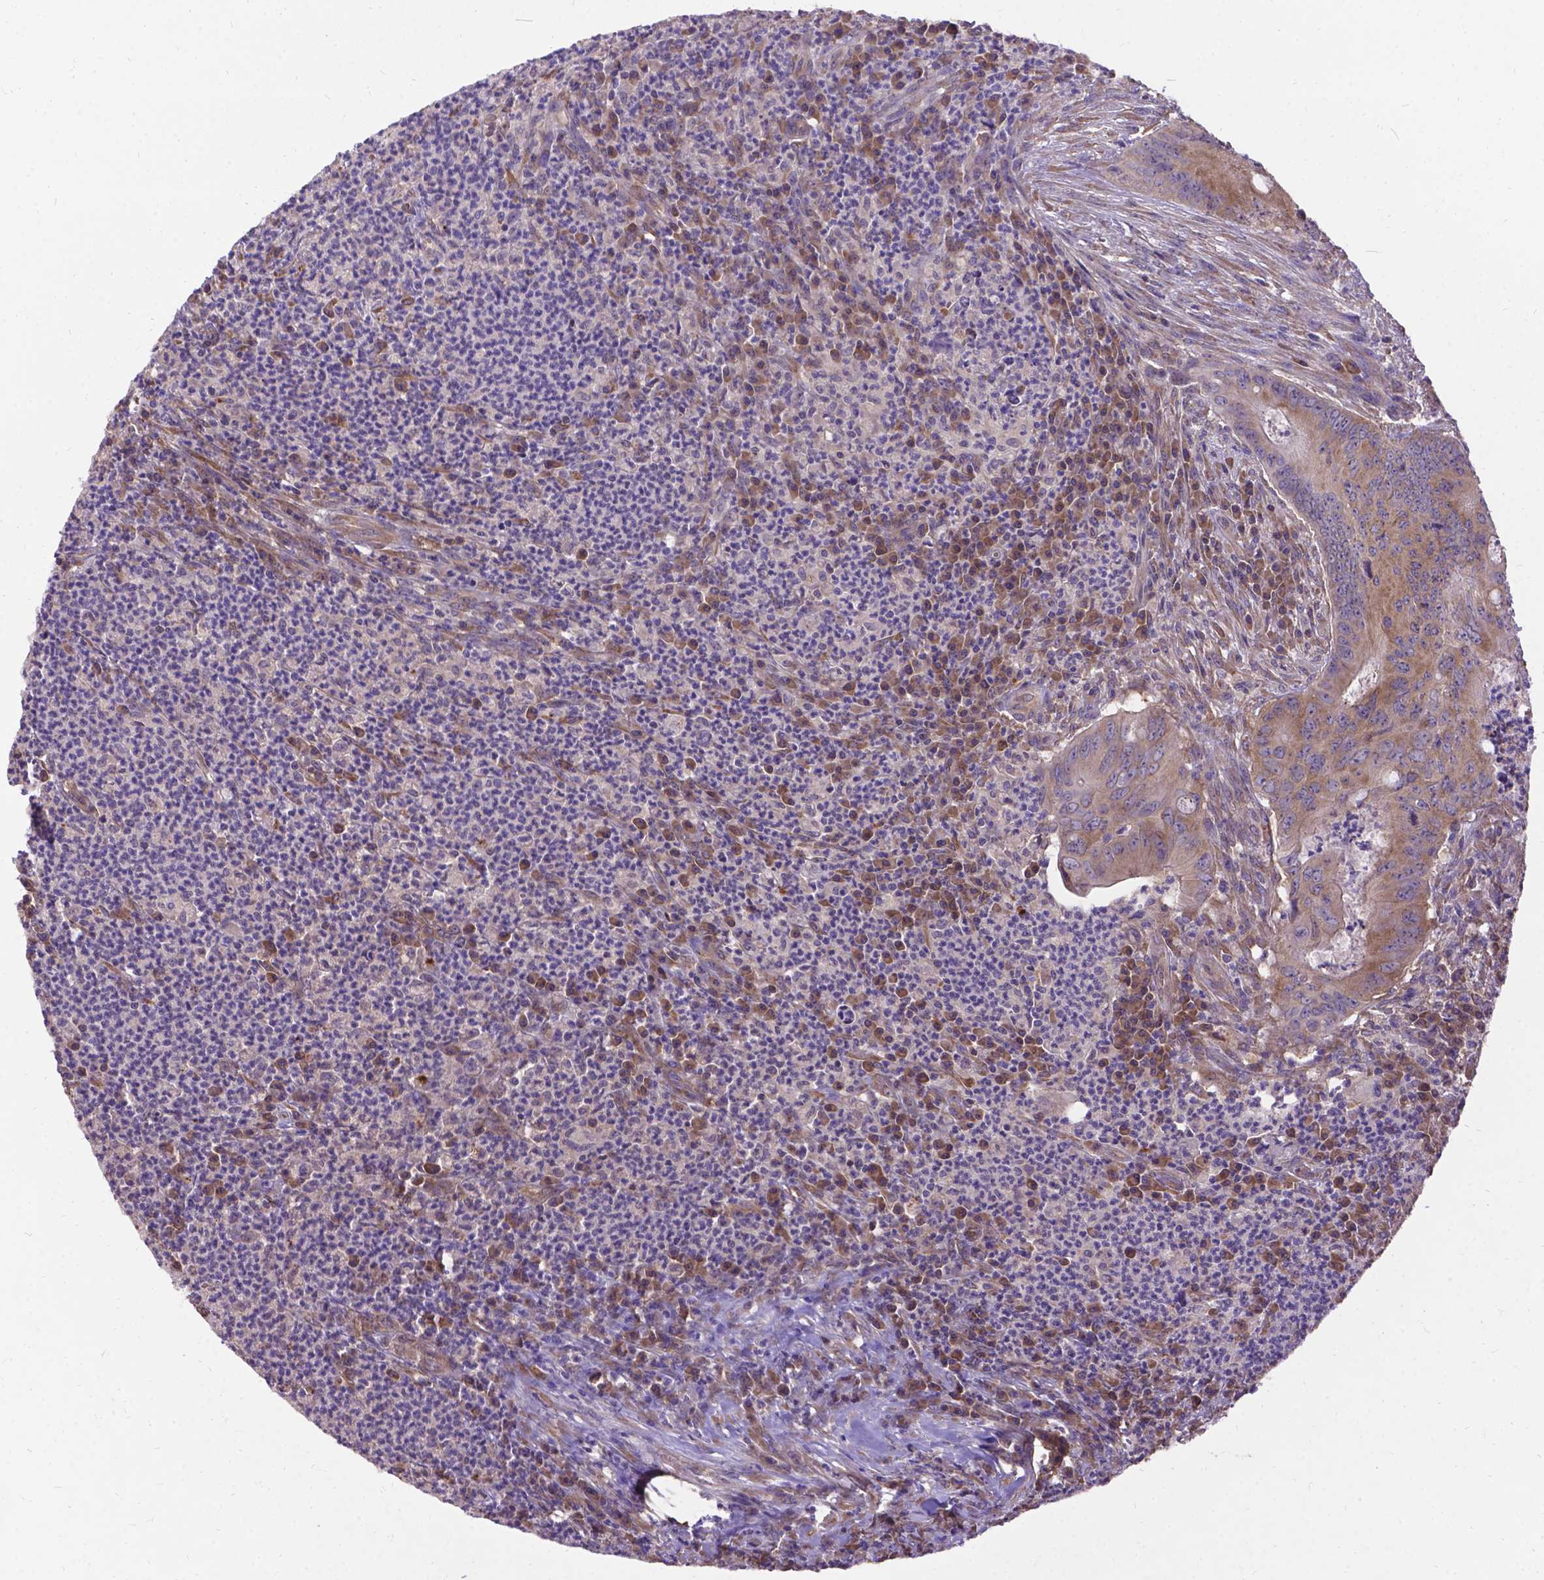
{"staining": {"intensity": "moderate", "quantity": ">75%", "location": "cytoplasmic/membranous"}, "tissue": "colorectal cancer", "cell_type": "Tumor cells", "image_type": "cancer", "snomed": [{"axis": "morphology", "description": "Adenocarcinoma, NOS"}, {"axis": "topography", "description": "Colon"}], "caption": "DAB (3,3'-diaminobenzidine) immunohistochemical staining of human colorectal cancer (adenocarcinoma) displays moderate cytoplasmic/membranous protein staining in about >75% of tumor cells.", "gene": "DENND6A", "patient": {"sex": "female", "age": 74}}